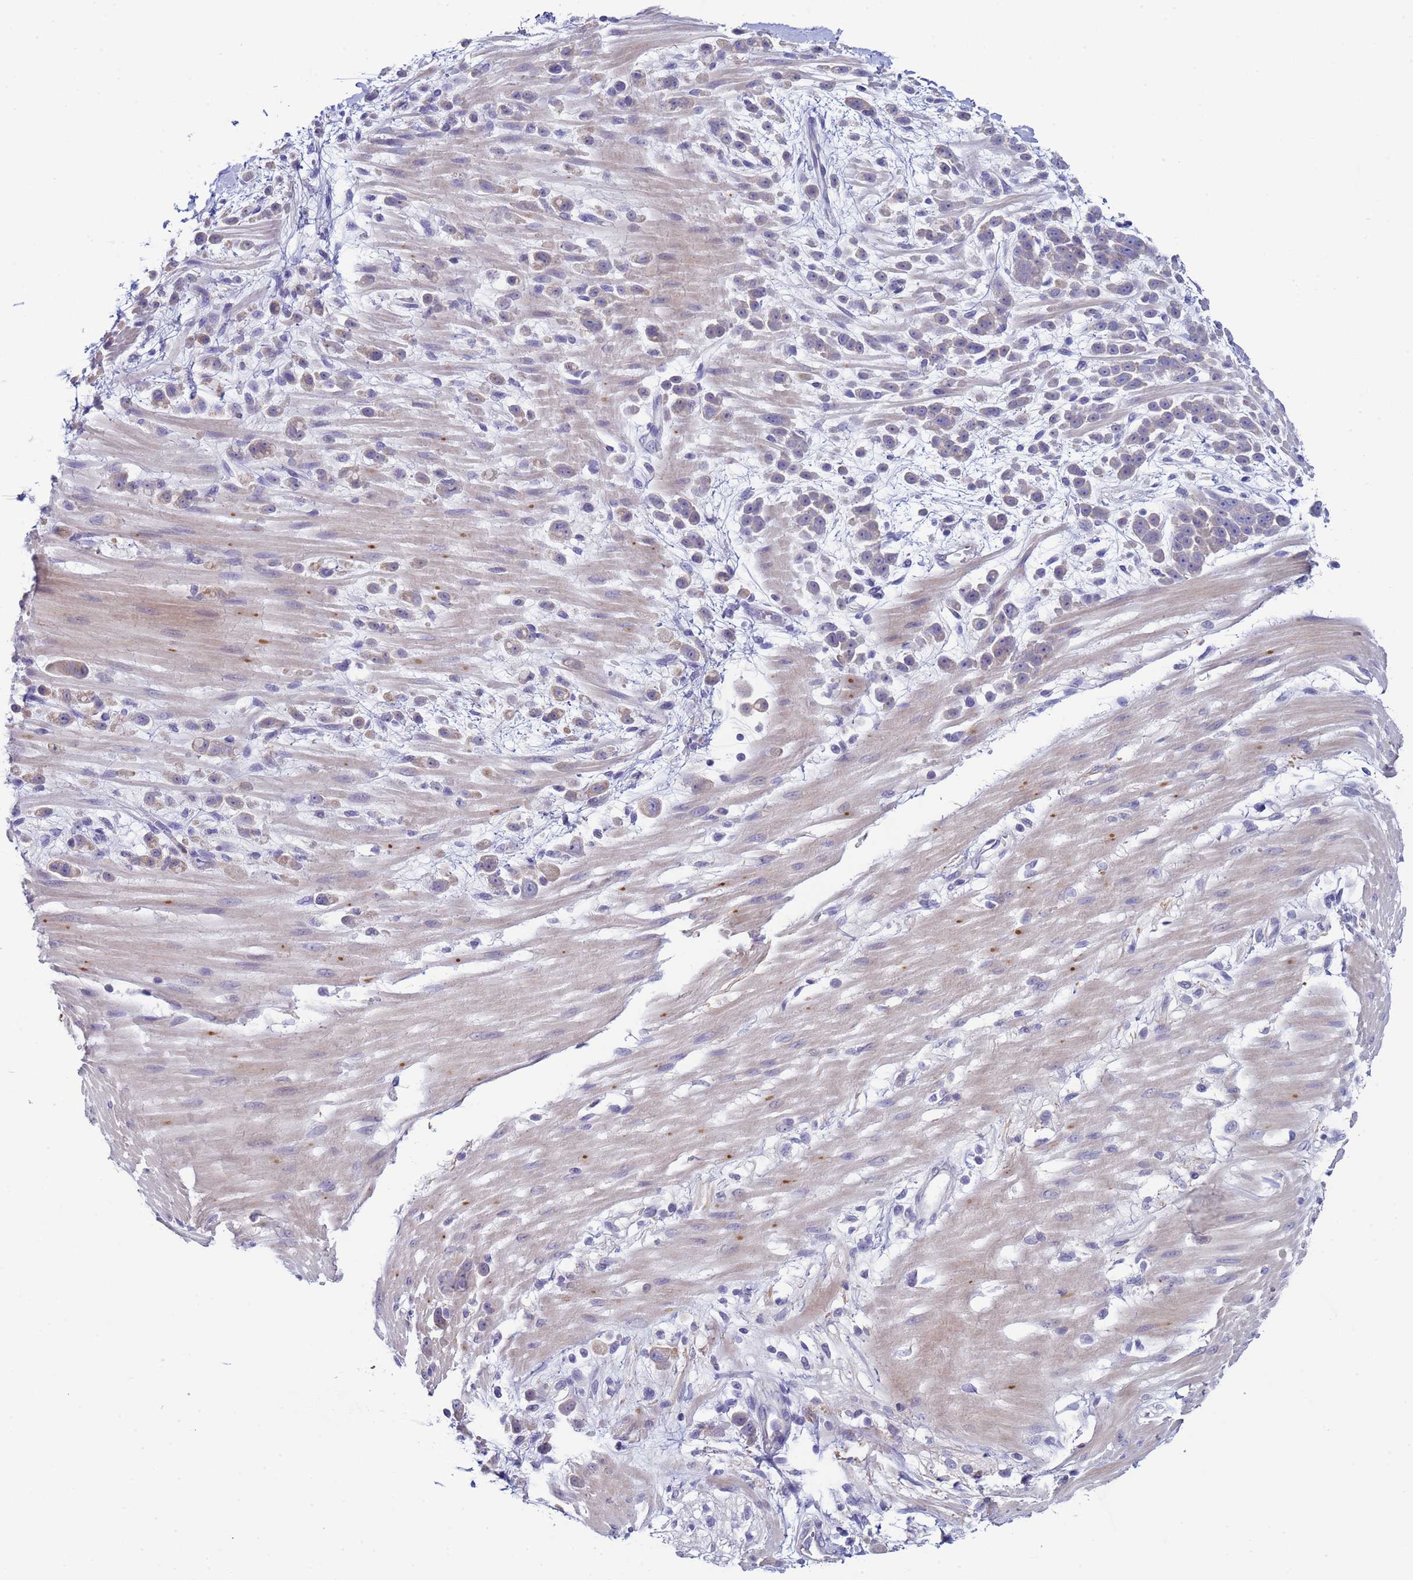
{"staining": {"intensity": "negative", "quantity": "none", "location": "none"}, "tissue": "pancreatic cancer", "cell_type": "Tumor cells", "image_type": "cancer", "snomed": [{"axis": "morphology", "description": "Normal tissue, NOS"}, {"axis": "morphology", "description": "Adenocarcinoma, NOS"}, {"axis": "topography", "description": "Pancreas"}], "caption": "Immunohistochemical staining of pancreatic adenocarcinoma exhibits no significant positivity in tumor cells.", "gene": "TRIM51", "patient": {"sex": "female", "age": 64}}